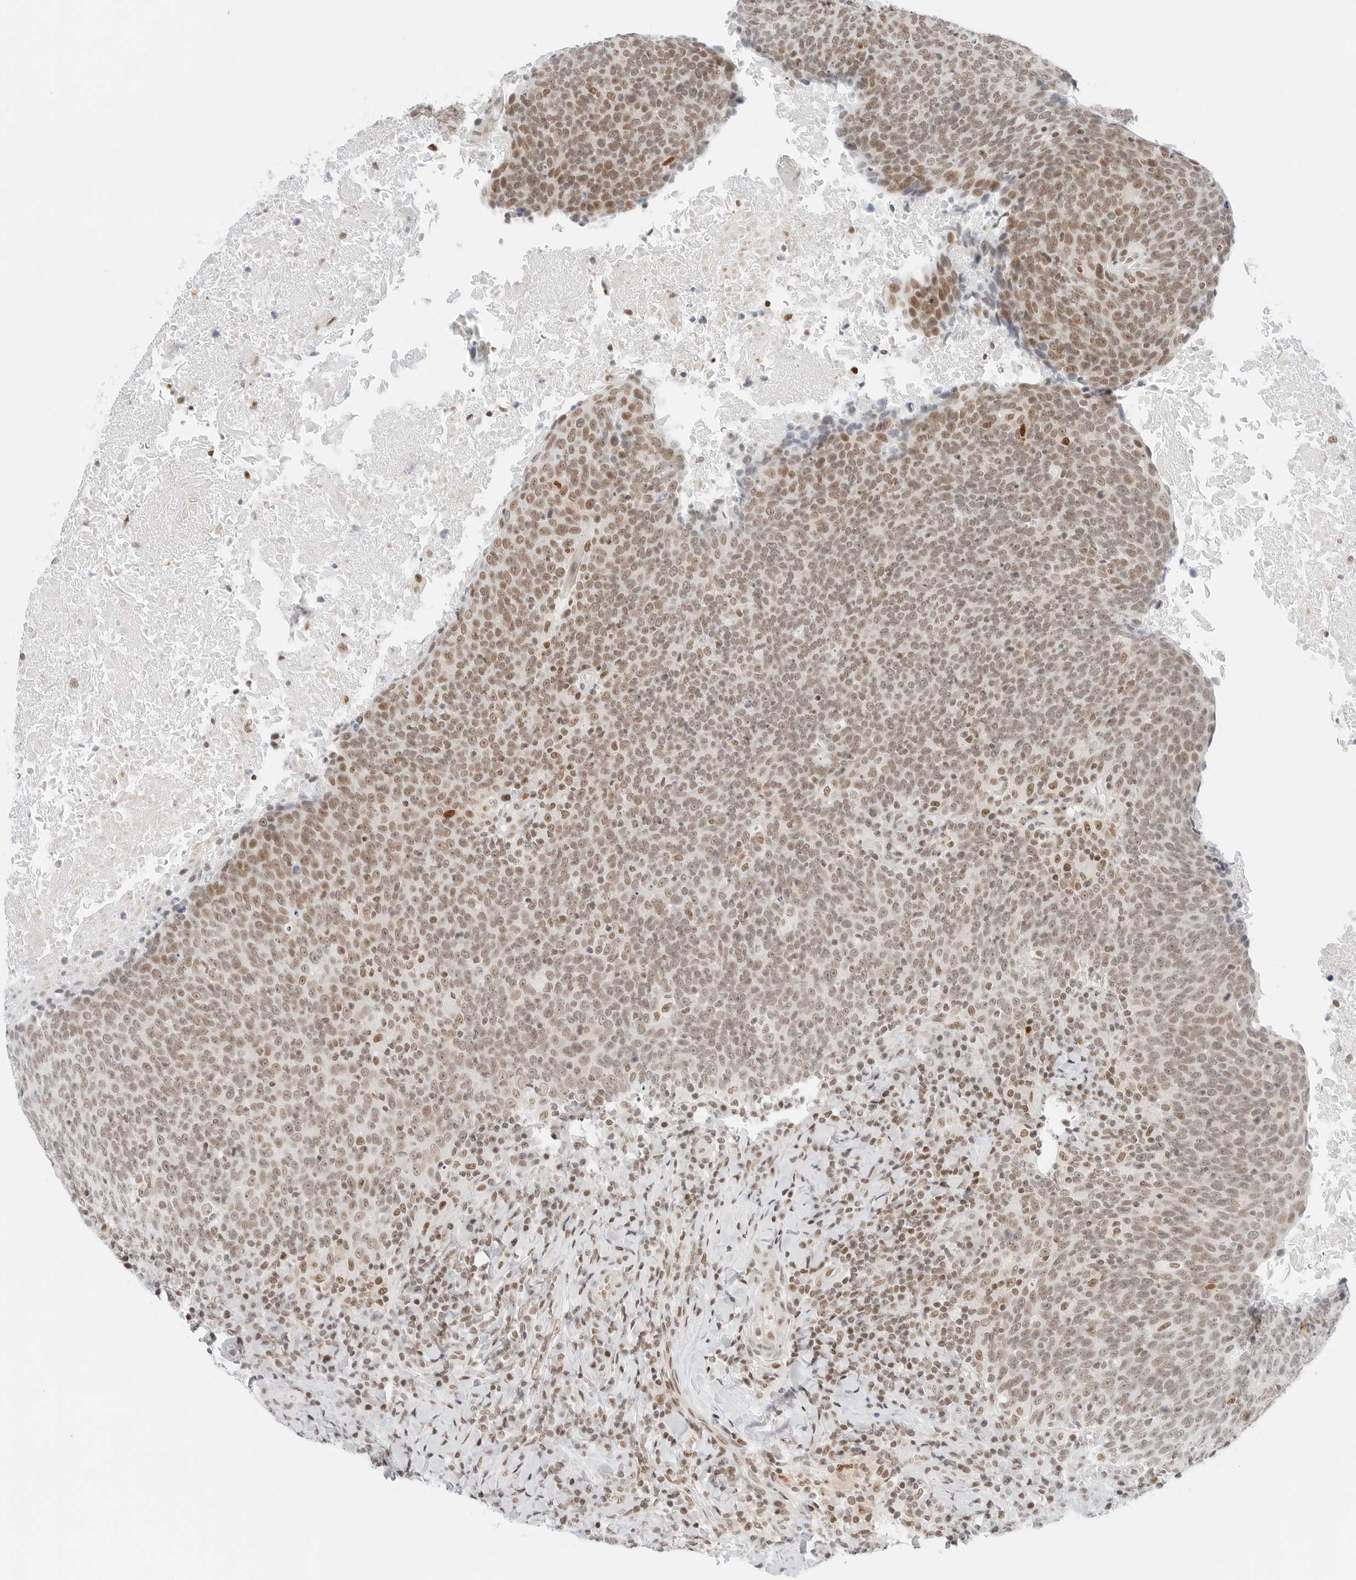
{"staining": {"intensity": "moderate", "quantity": ">75%", "location": "nuclear"}, "tissue": "head and neck cancer", "cell_type": "Tumor cells", "image_type": "cancer", "snomed": [{"axis": "morphology", "description": "Squamous cell carcinoma, NOS"}, {"axis": "morphology", "description": "Squamous cell carcinoma, metastatic, NOS"}, {"axis": "topography", "description": "Lymph node"}, {"axis": "topography", "description": "Head-Neck"}], "caption": "Immunohistochemical staining of human head and neck cancer demonstrates moderate nuclear protein staining in approximately >75% of tumor cells.", "gene": "CRTC2", "patient": {"sex": "male", "age": 62}}